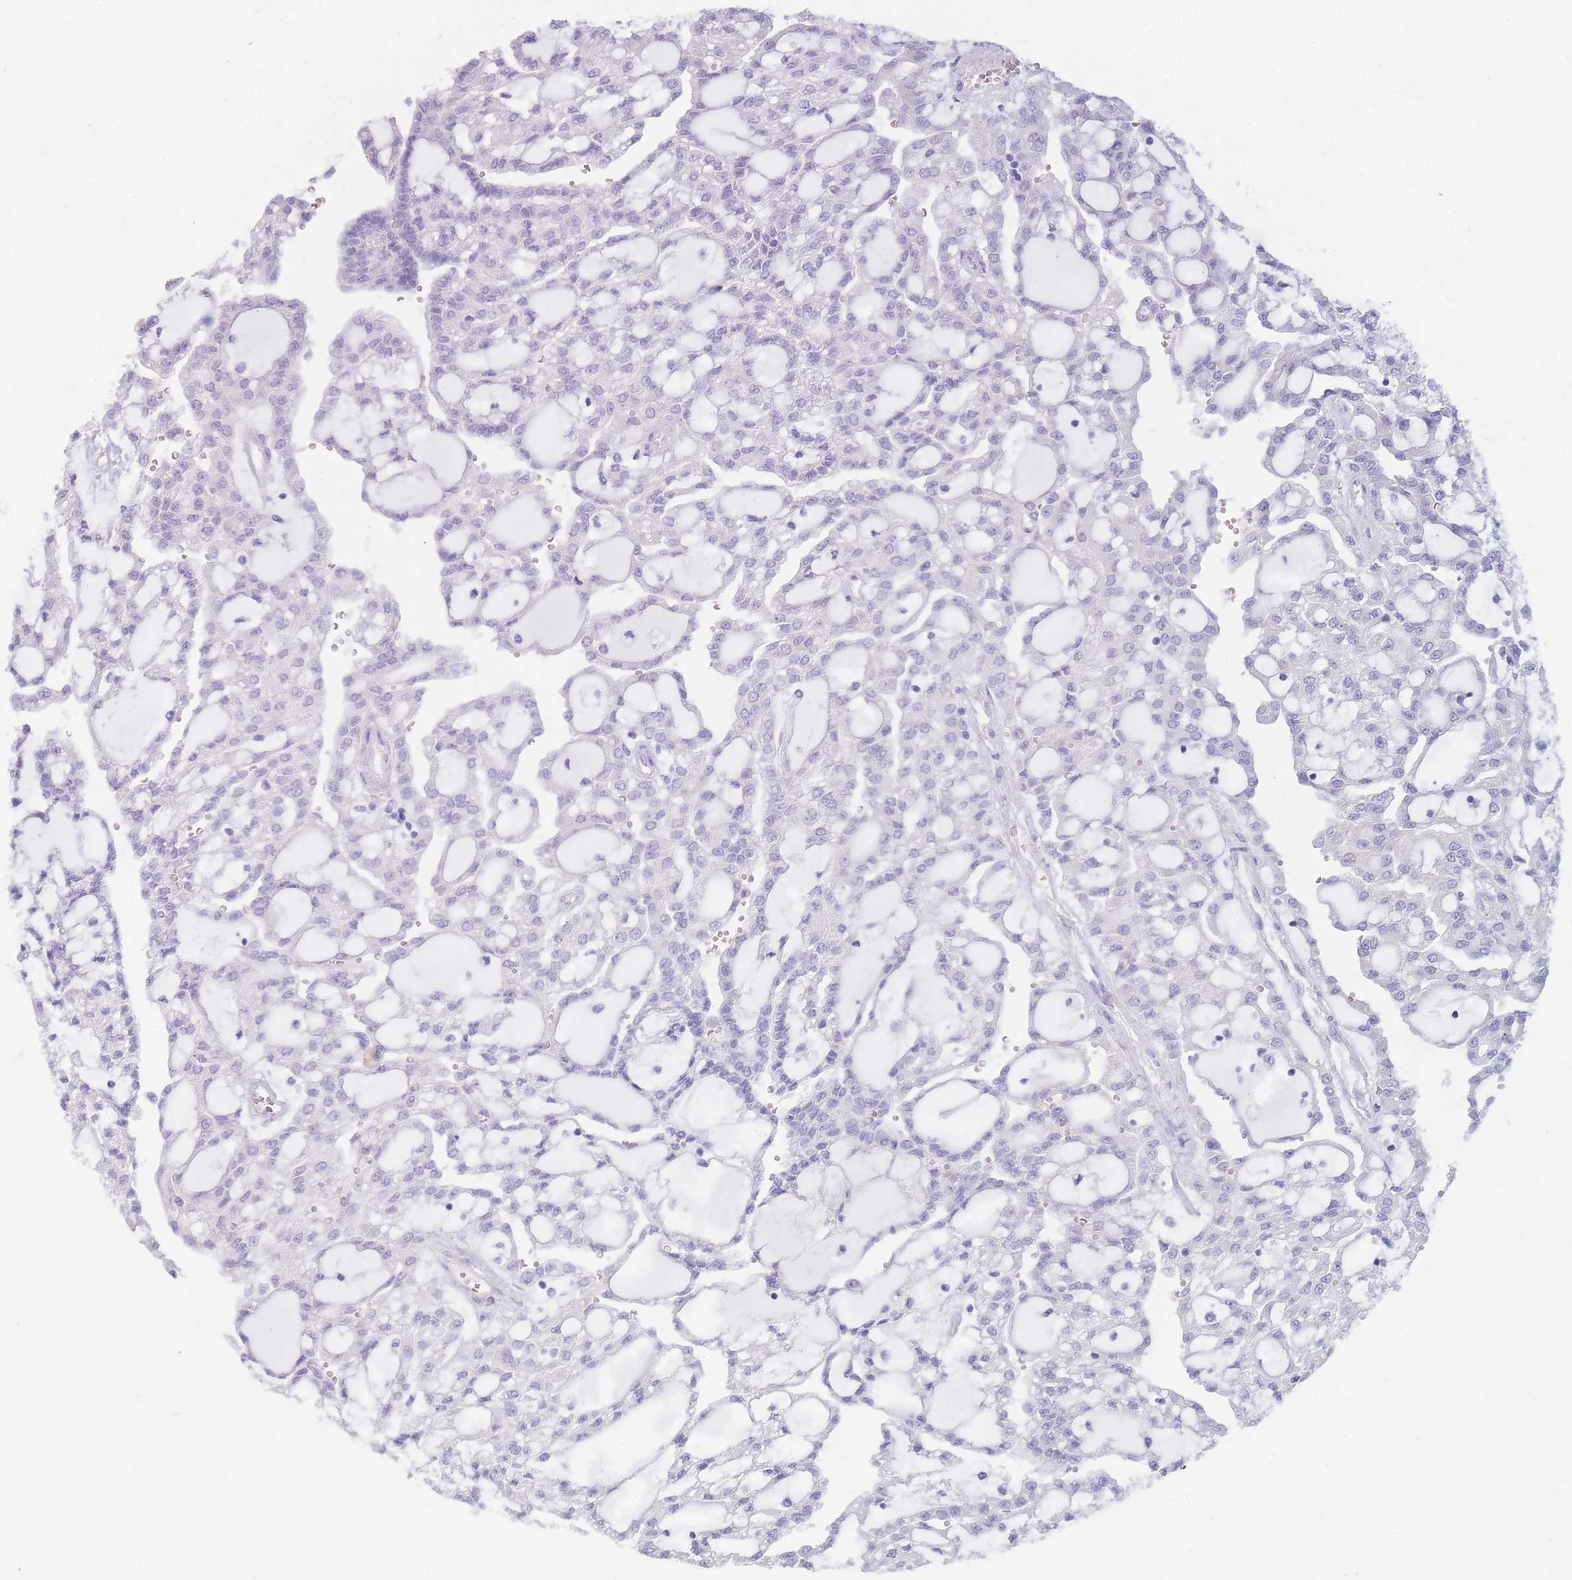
{"staining": {"intensity": "negative", "quantity": "none", "location": "none"}, "tissue": "renal cancer", "cell_type": "Tumor cells", "image_type": "cancer", "snomed": [{"axis": "morphology", "description": "Adenocarcinoma, NOS"}, {"axis": "topography", "description": "Kidney"}], "caption": "IHC histopathology image of human renal cancer stained for a protein (brown), which displays no staining in tumor cells. (Stains: DAB immunohistochemistry with hematoxylin counter stain, Microscopy: brightfield microscopy at high magnification).", "gene": "ZNF627", "patient": {"sex": "male", "age": 63}}